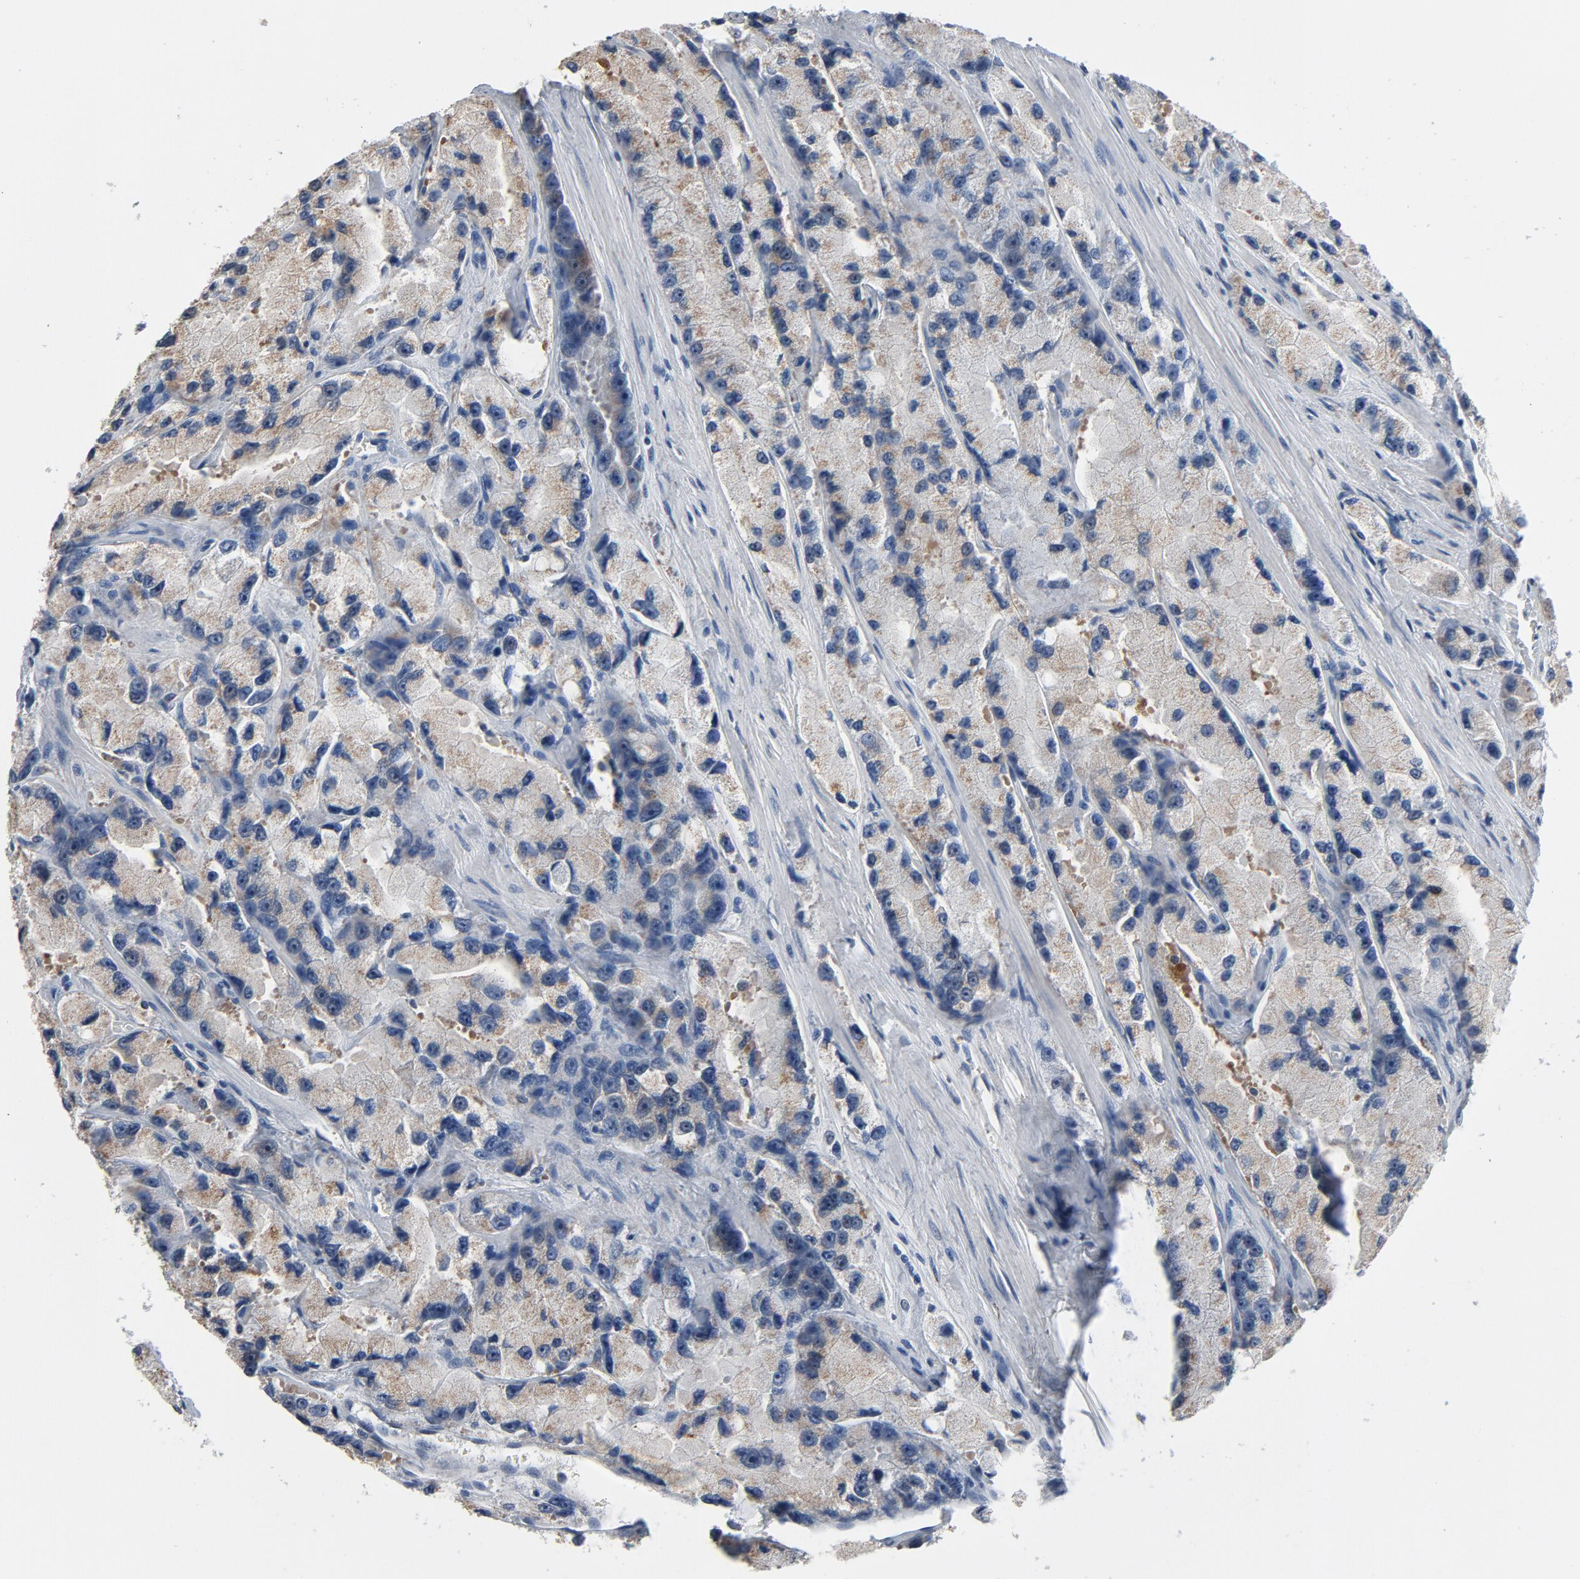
{"staining": {"intensity": "moderate", "quantity": ">75%", "location": "cytoplasmic/membranous"}, "tissue": "prostate cancer", "cell_type": "Tumor cells", "image_type": "cancer", "snomed": [{"axis": "morphology", "description": "Adenocarcinoma, High grade"}, {"axis": "topography", "description": "Prostate"}], "caption": "This is a histology image of immunohistochemistry (IHC) staining of high-grade adenocarcinoma (prostate), which shows moderate positivity in the cytoplasmic/membranous of tumor cells.", "gene": "YIPF6", "patient": {"sex": "male", "age": 58}}